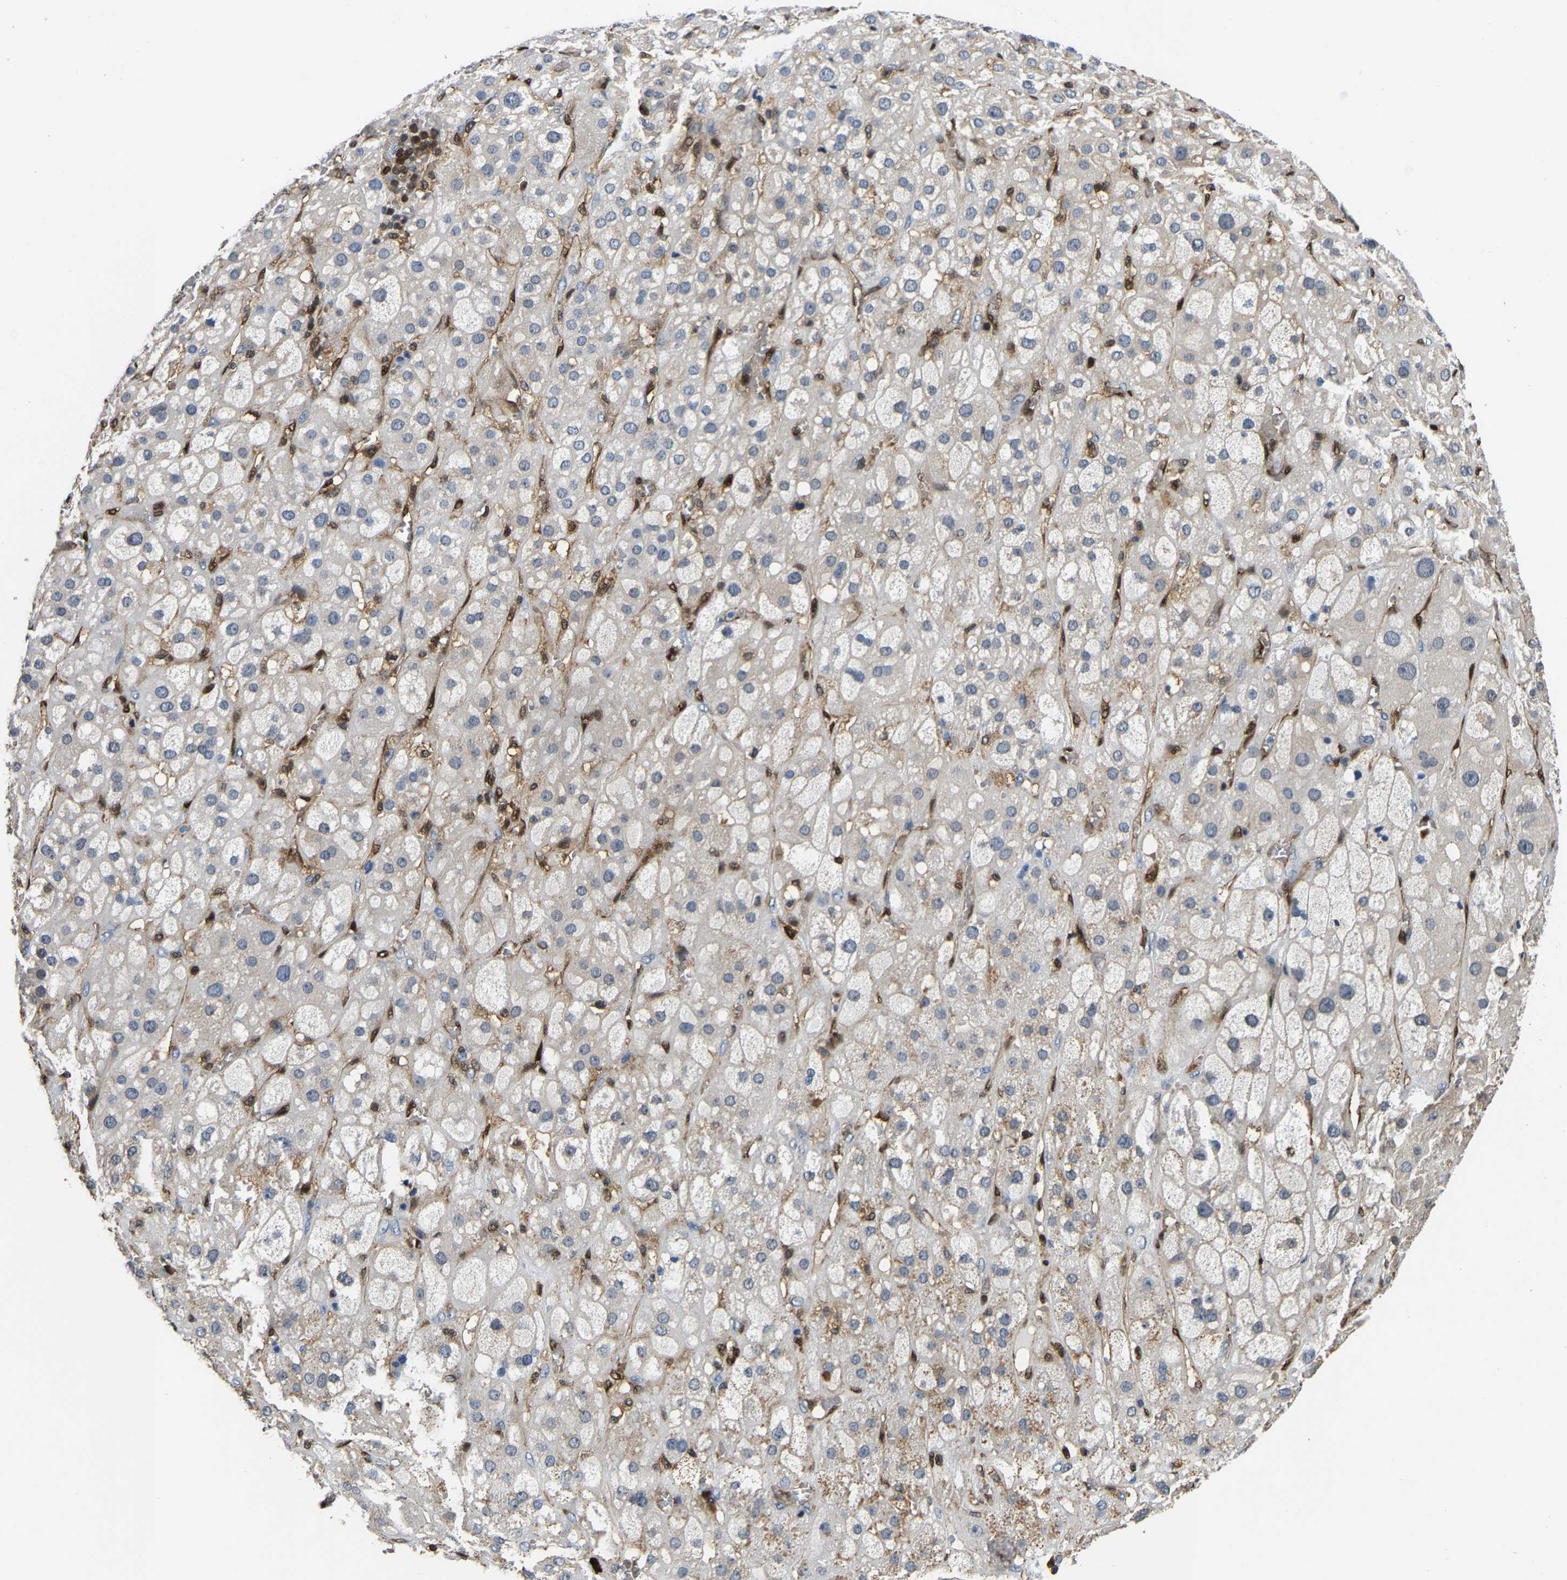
{"staining": {"intensity": "weak", "quantity": "<25%", "location": "cytoplasmic/membranous"}, "tissue": "adrenal gland", "cell_type": "Glandular cells", "image_type": "normal", "snomed": [{"axis": "morphology", "description": "Normal tissue, NOS"}, {"axis": "topography", "description": "Adrenal gland"}], "caption": "An immunohistochemistry (IHC) image of unremarkable adrenal gland is shown. There is no staining in glandular cells of adrenal gland.", "gene": "GIMAP7", "patient": {"sex": "female", "age": 47}}